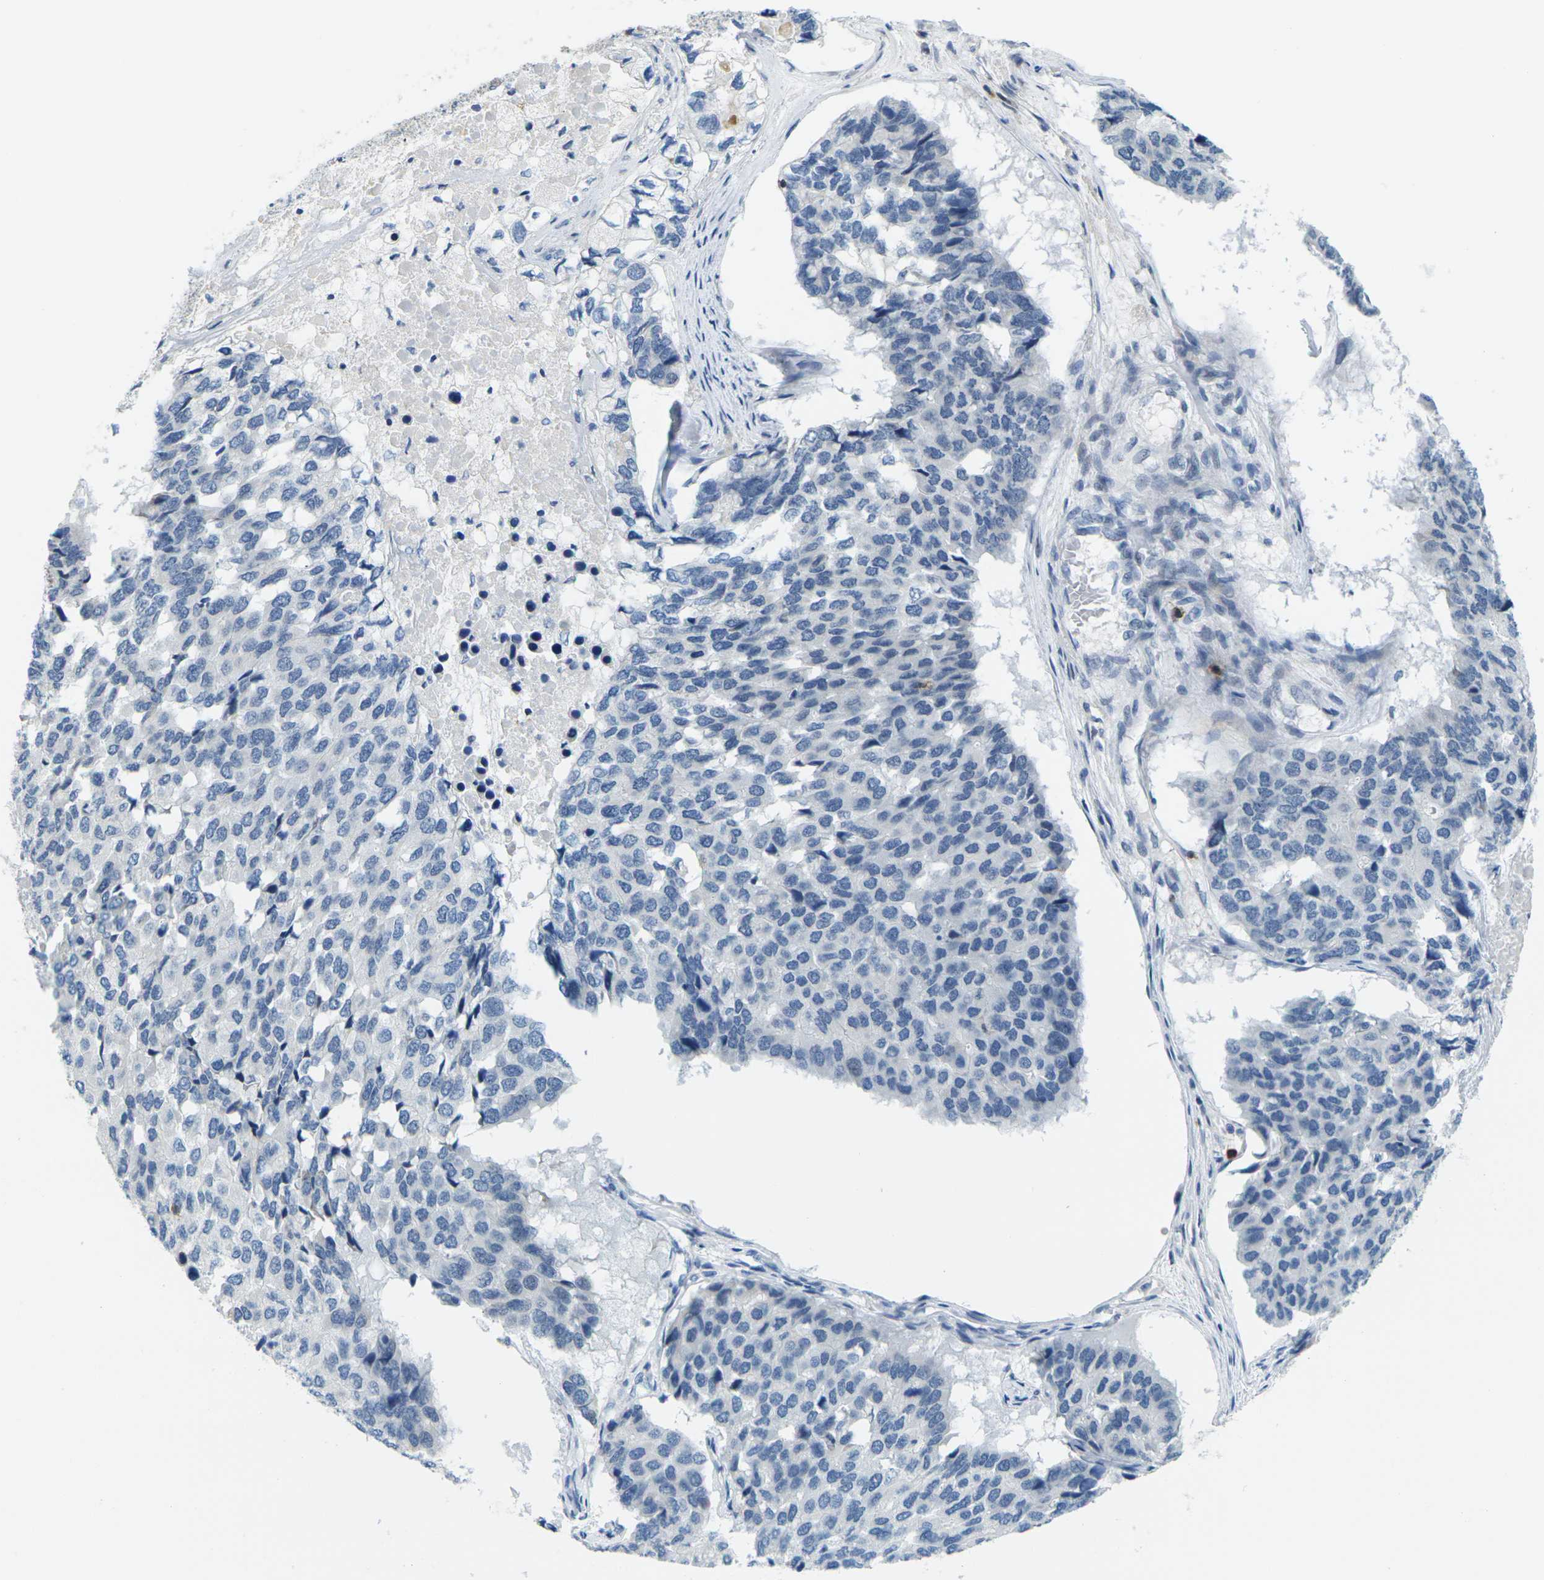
{"staining": {"intensity": "negative", "quantity": "none", "location": "none"}, "tissue": "pancreatic cancer", "cell_type": "Tumor cells", "image_type": "cancer", "snomed": [{"axis": "morphology", "description": "Adenocarcinoma, NOS"}, {"axis": "topography", "description": "Pancreas"}], "caption": "DAB immunohistochemical staining of pancreatic cancer (adenocarcinoma) displays no significant positivity in tumor cells.", "gene": "CD3D", "patient": {"sex": "male", "age": 50}}